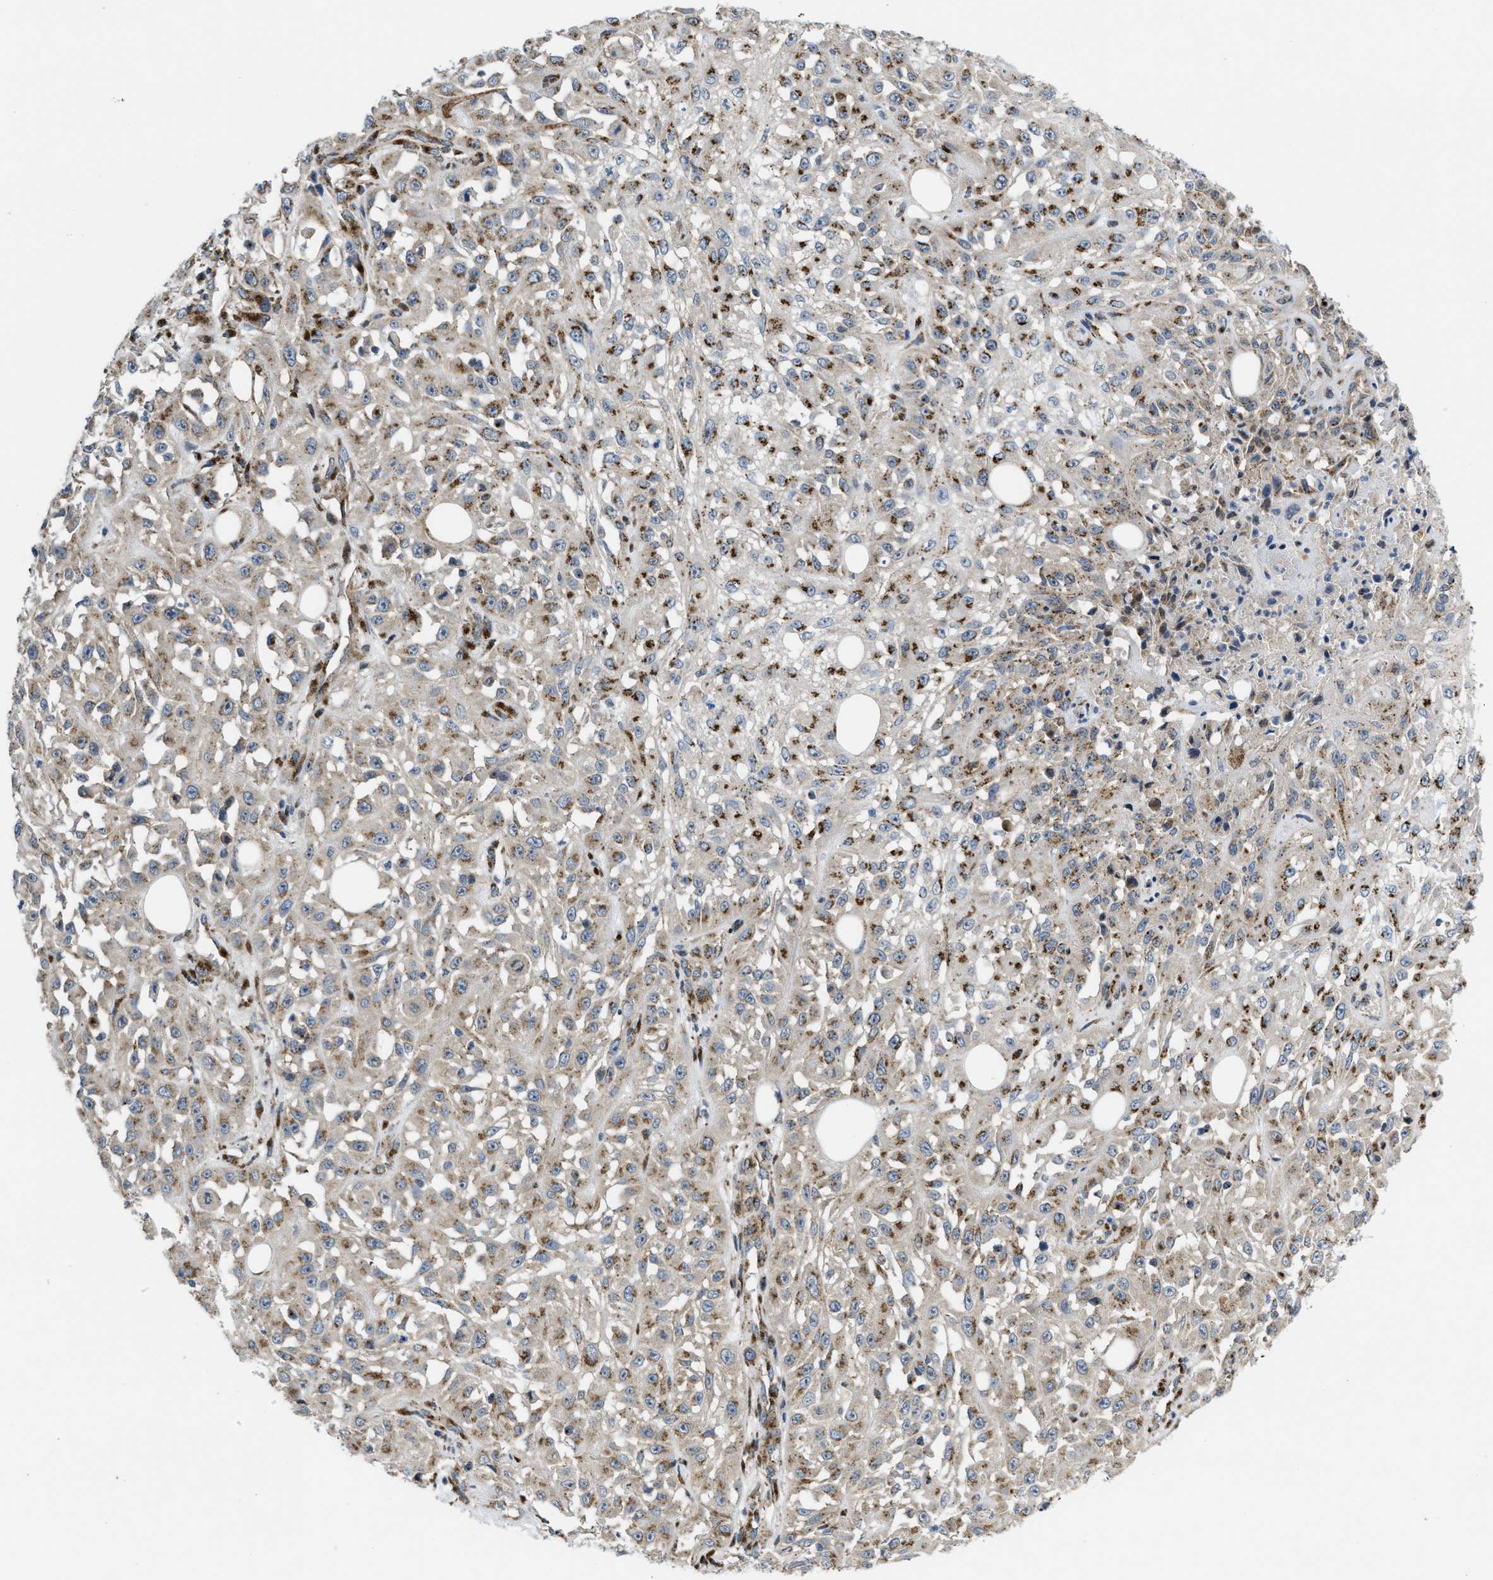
{"staining": {"intensity": "strong", "quantity": "25%-75%", "location": "cytoplasmic/membranous"}, "tissue": "skin cancer", "cell_type": "Tumor cells", "image_type": "cancer", "snomed": [{"axis": "morphology", "description": "Squamous cell carcinoma, NOS"}, {"axis": "morphology", "description": "Squamous cell carcinoma, metastatic, NOS"}, {"axis": "topography", "description": "Skin"}, {"axis": "topography", "description": "Lymph node"}], "caption": "Tumor cells show high levels of strong cytoplasmic/membranous expression in about 25%-75% of cells in human metastatic squamous cell carcinoma (skin).", "gene": "ZNF70", "patient": {"sex": "male", "age": 75}}